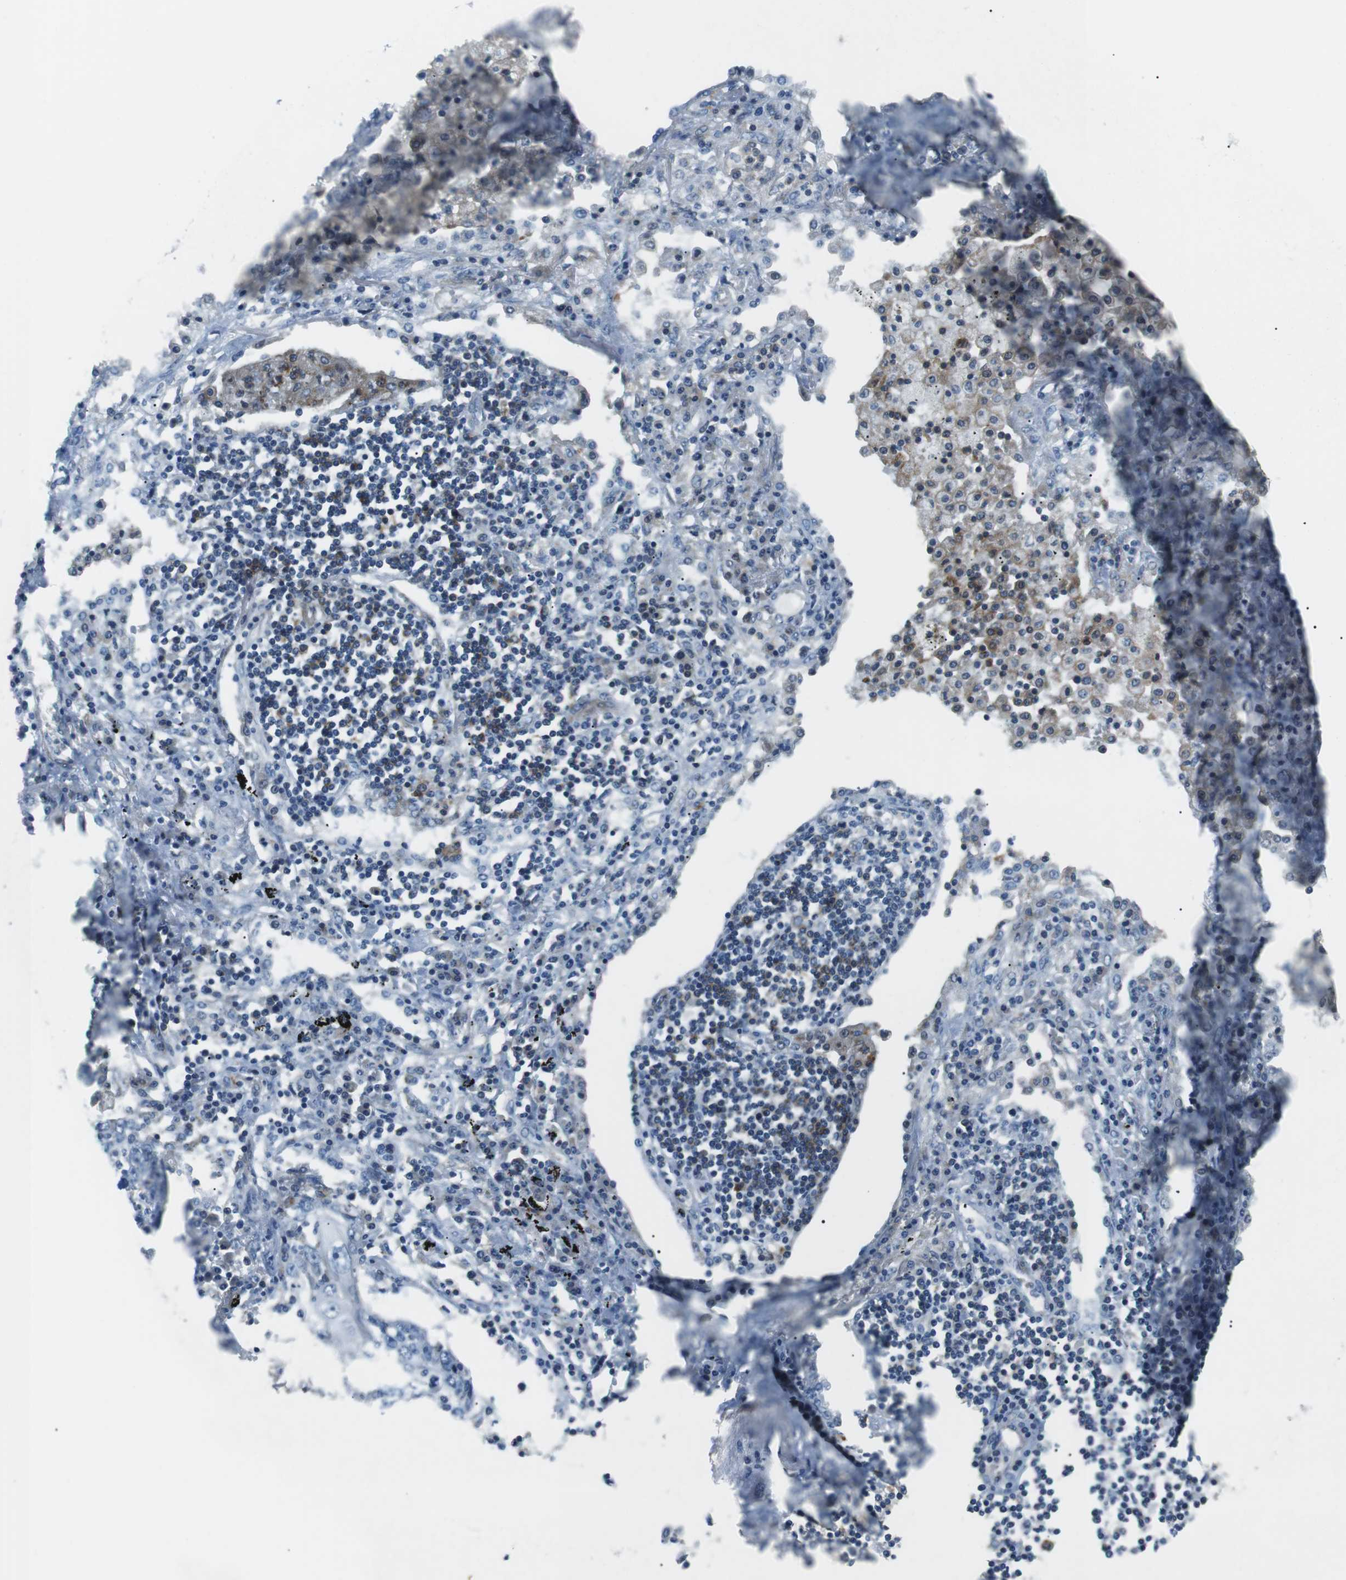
{"staining": {"intensity": "negative", "quantity": "none", "location": "none"}, "tissue": "lung cancer", "cell_type": "Tumor cells", "image_type": "cancer", "snomed": [{"axis": "morphology", "description": "Squamous cell carcinoma, NOS"}, {"axis": "topography", "description": "Lung"}], "caption": "IHC photomicrograph of neoplastic tissue: lung squamous cell carcinoma stained with DAB demonstrates no significant protein positivity in tumor cells.", "gene": "ARVCF", "patient": {"sex": "female", "age": 63}}